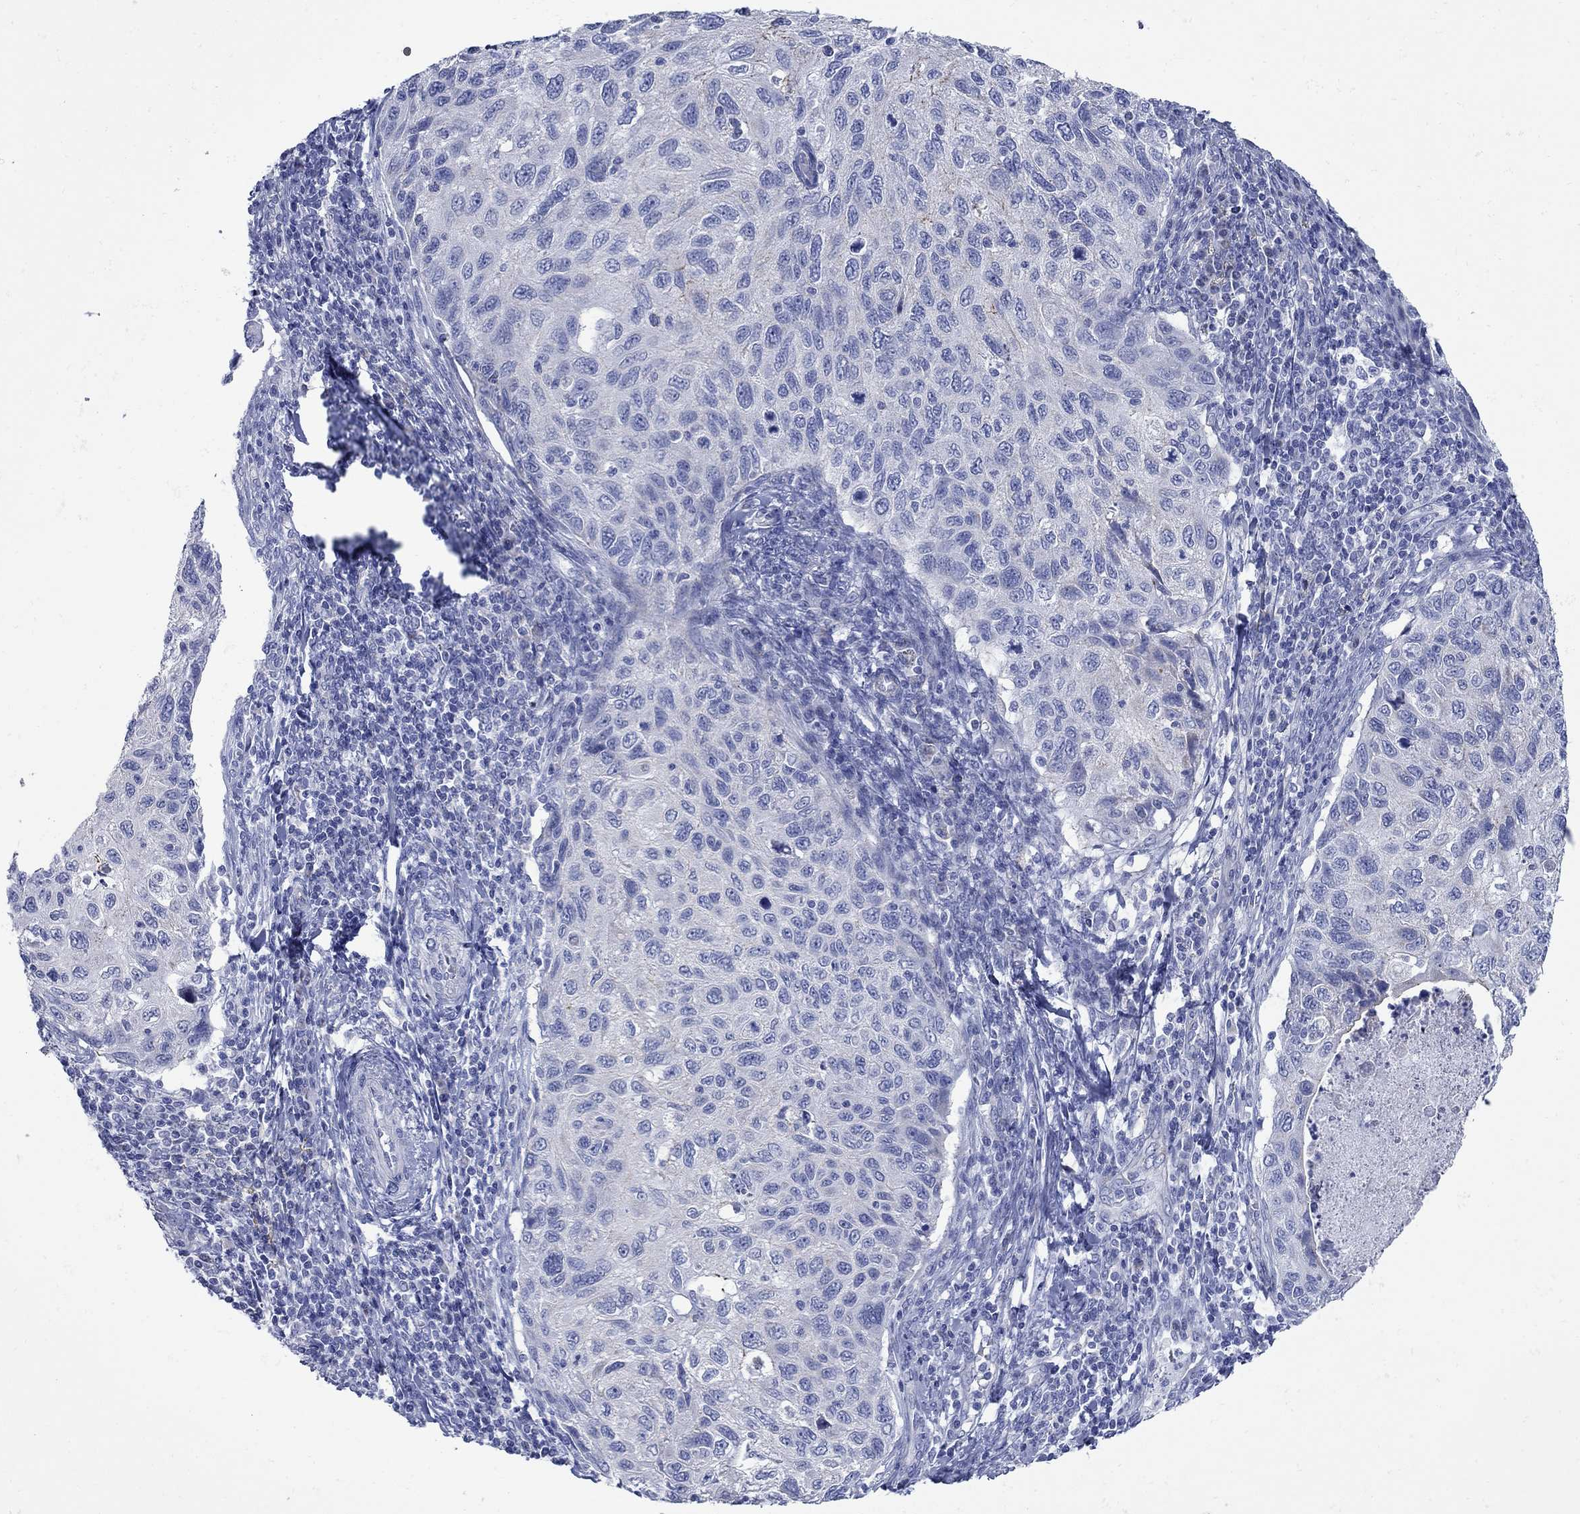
{"staining": {"intensity": "negative", "quantity": "none", "location": "none"}, "tissue": "cervical cancer", "cell_type": "Tumor cells", "image_type": "cancer", "snomed": [{"axis": "morphology", "description": "Squamous cell carcinoma, NOS"}, {"axis": "topography", "description": "Cervix"}], "caption": "Immunohistochemistry histopathology image of neoplastic tissue: human squamous cell carcinoma (cervical) stained with DAB (3,3'-diaminobenzidine) exhibits no significant protein staining in tumor cells. Brightfield microscopy of IHC stained with DAB (3,3'-diaminobenzidine) (brown) and hematoxylin (blue), captured at high magnification.", "gene": "PDZD3", "patient": {"sex": "female", "age": 70}}